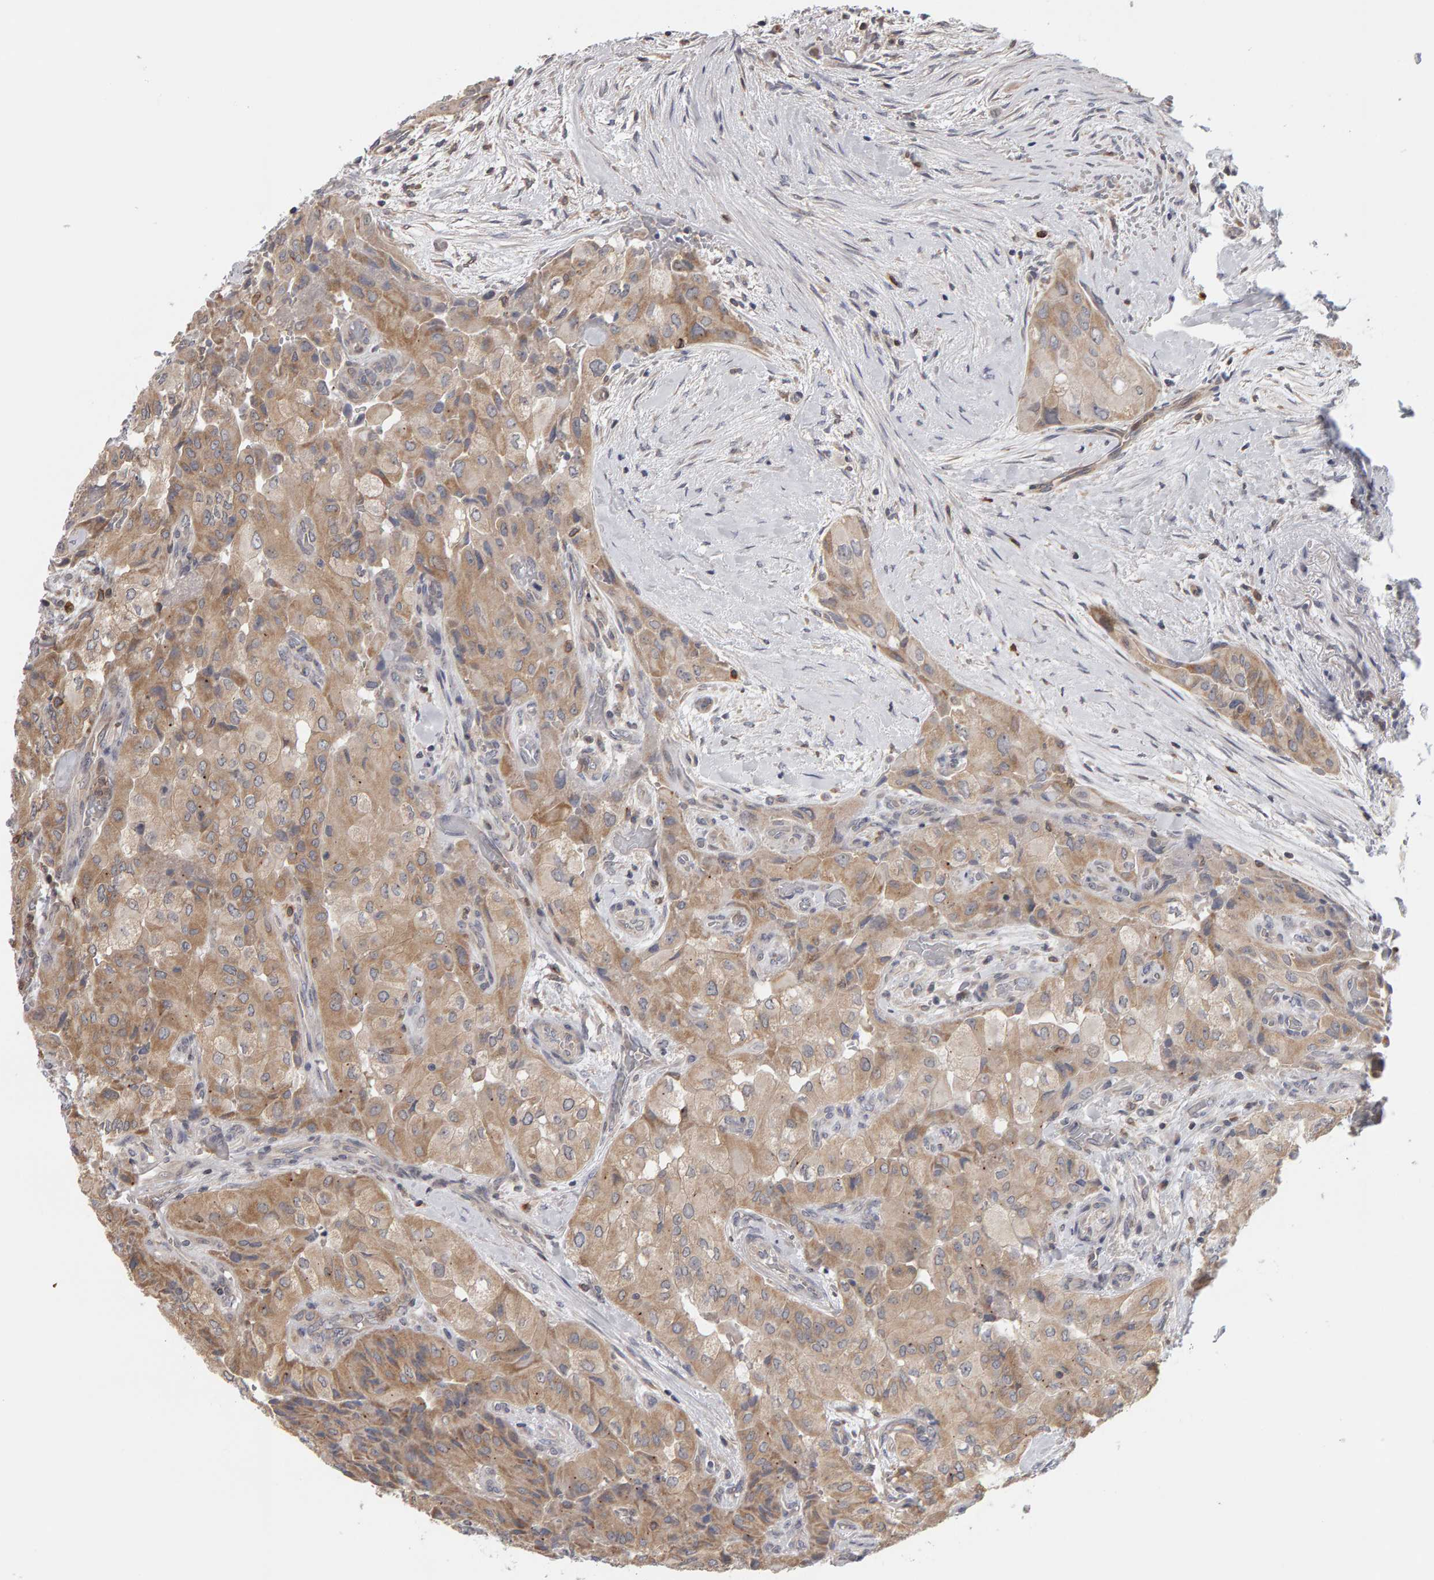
{"staining": {"intensity": "moderate", "quantity": ">75%", "location": "cytoplasmic/membranous"}, "tissue": "thyroid cancer", "cell_type": "Tumor cells", "image_type": "cancer", "snomed": [{"axis": "morphology", "description": "Papillary adenocarcinoma, NOS"}, {"axis": "topography", "description": "Thyroid gland"}], "caption": "Immunohistochemistry micrograph of neoplastic tissue: thyroid cancer stained using immunohistochemistry (IHC) shows medium levels of moderate protein expression localized specifically in the cytoplasmic/membranous of tumor cells, appearing as a cytoplasmic/membranous brown color.", "gene": "MSRA", "patient": {"sex": "female", "age": 59}}